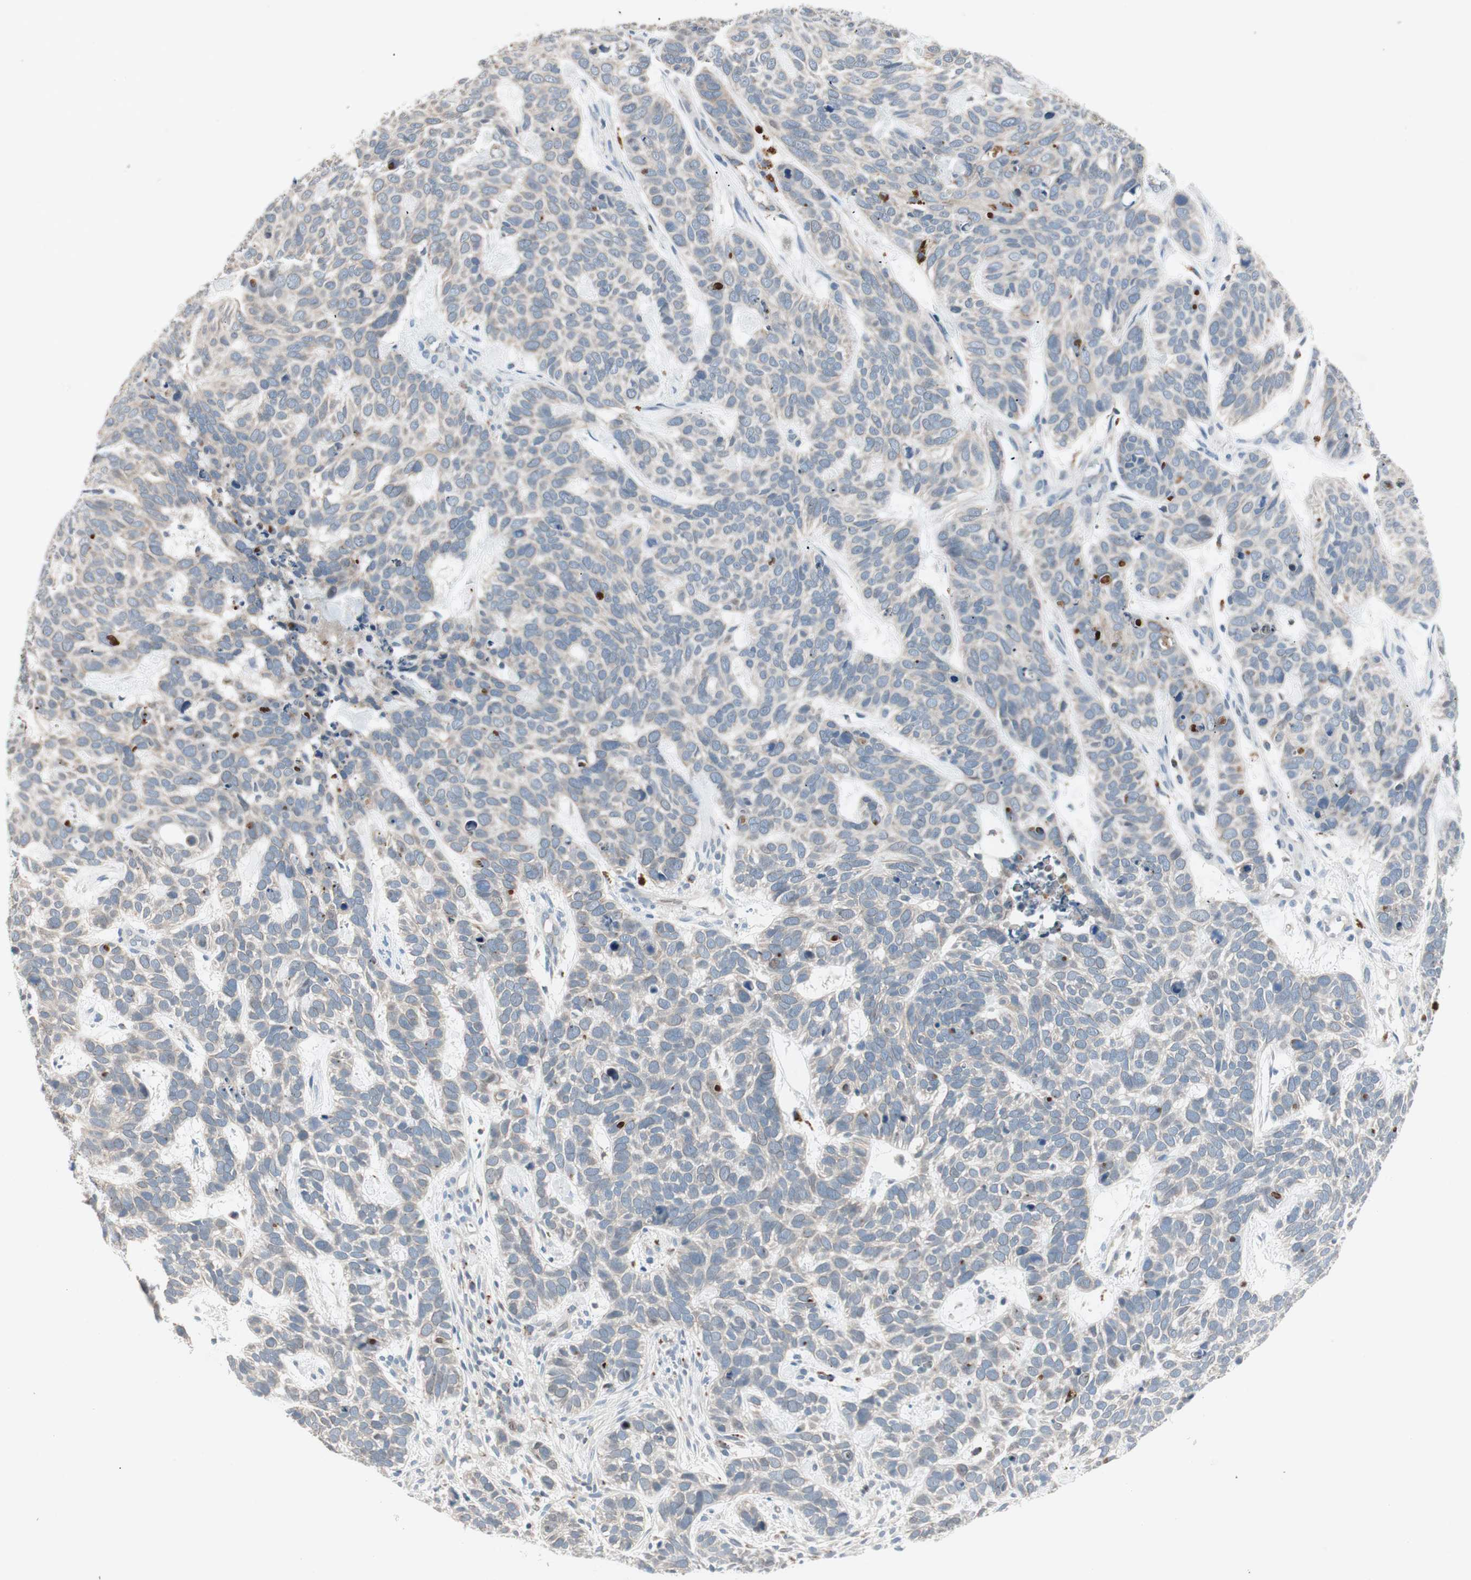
{"staining": {"intensity": "negative", "quantity": "none", "location": "none"}, "tissue": "skin cancer", "cell_type": "Tumor cells", "image_type": "cancer", "snomed": [{"axis": "morphology", "description": "Basal cell carcinoma"}, {"axis": "topography", "description": "Skin"}], "caption": "Photomicrograph shows no protein positivity in tumor cells of skin cancer tissue.", "gene": "FGFR4", "patient": {"sex": "male", "age": 87}}